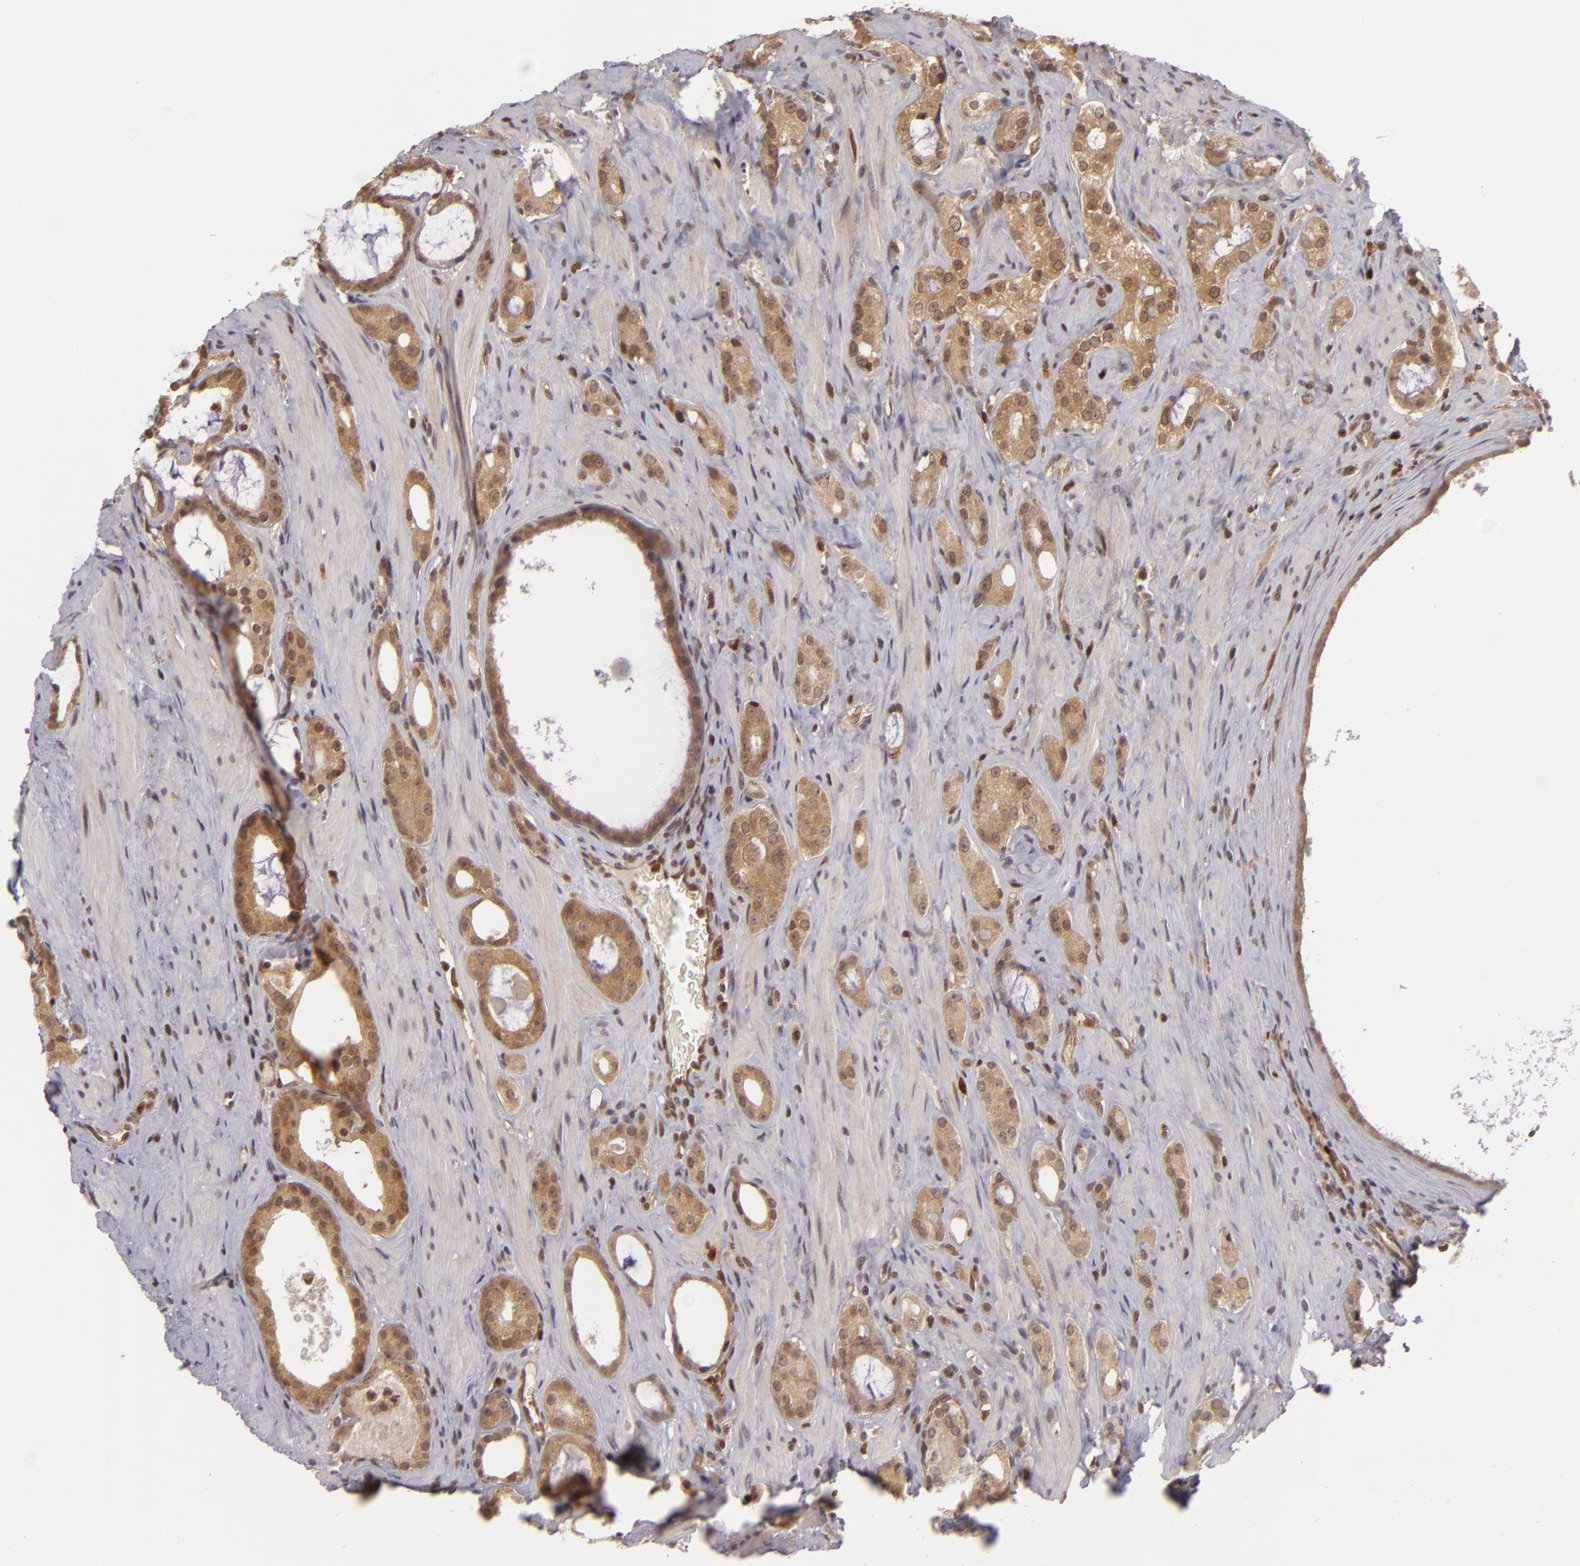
{"staining": {"intensity": "moderate", "quantity": ">75%", "location": "cytoplasmic/membranous"}, "tissue": "prostate cancer", "cell_type": "Tumor cells", "image_type": "cancer", "snomed": [{"axis": "morphology", "description": "Adenocarcinoma, Medium grade"}, {"axis": "topography", "description": "Prostate"}], "caption": "Immunohistochemistry image of prostate cancer stained for a protein (brown), which demonstrates medium levels of moderate cytoplasmic/membranous staining in approximately >75% of tumor cells.", "gene": "ZBTB33", "patient": {"sex": "male", "age": 73}}